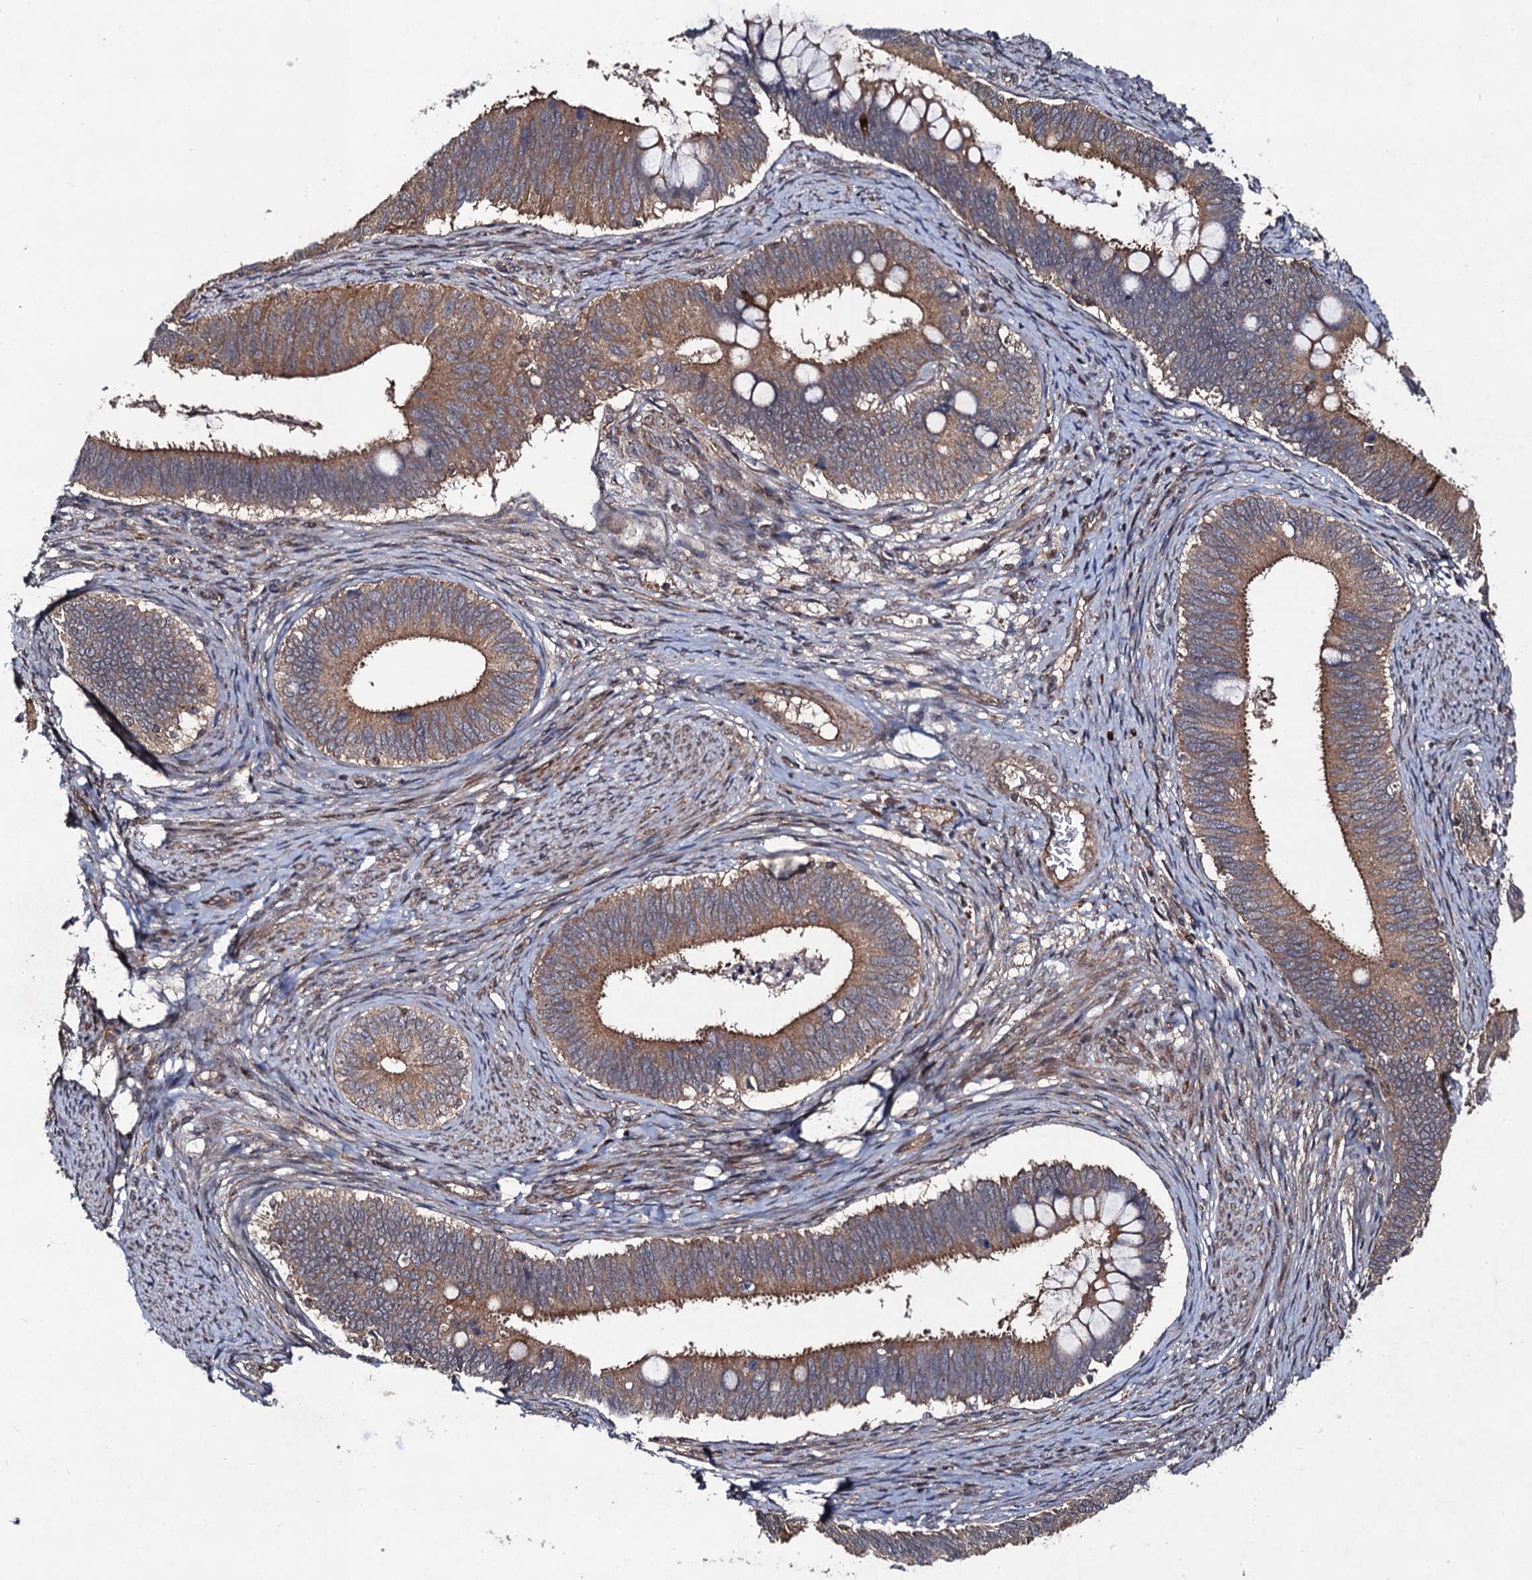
{"staining": {"intensity": "moderate", "quantity": ">75%", "location": "cytoplasmic/membranous"}, "tissue": "cervical cancer", "cell_type": "Tumor cells", "image_type": "cancer", "snomed": [{"axis": "morphology", "description": "Adenocarcinoma, NOS"}, {"axis": "topography", "description": "Cervix"}], "caption": "Moderate cytoplasmic/membranous protein expression is appreciated in about >75% of tumor cells in cervical adenocarcinoma.", "gene": "KXD1", "patient": {"sex": "female", "age": 42}}